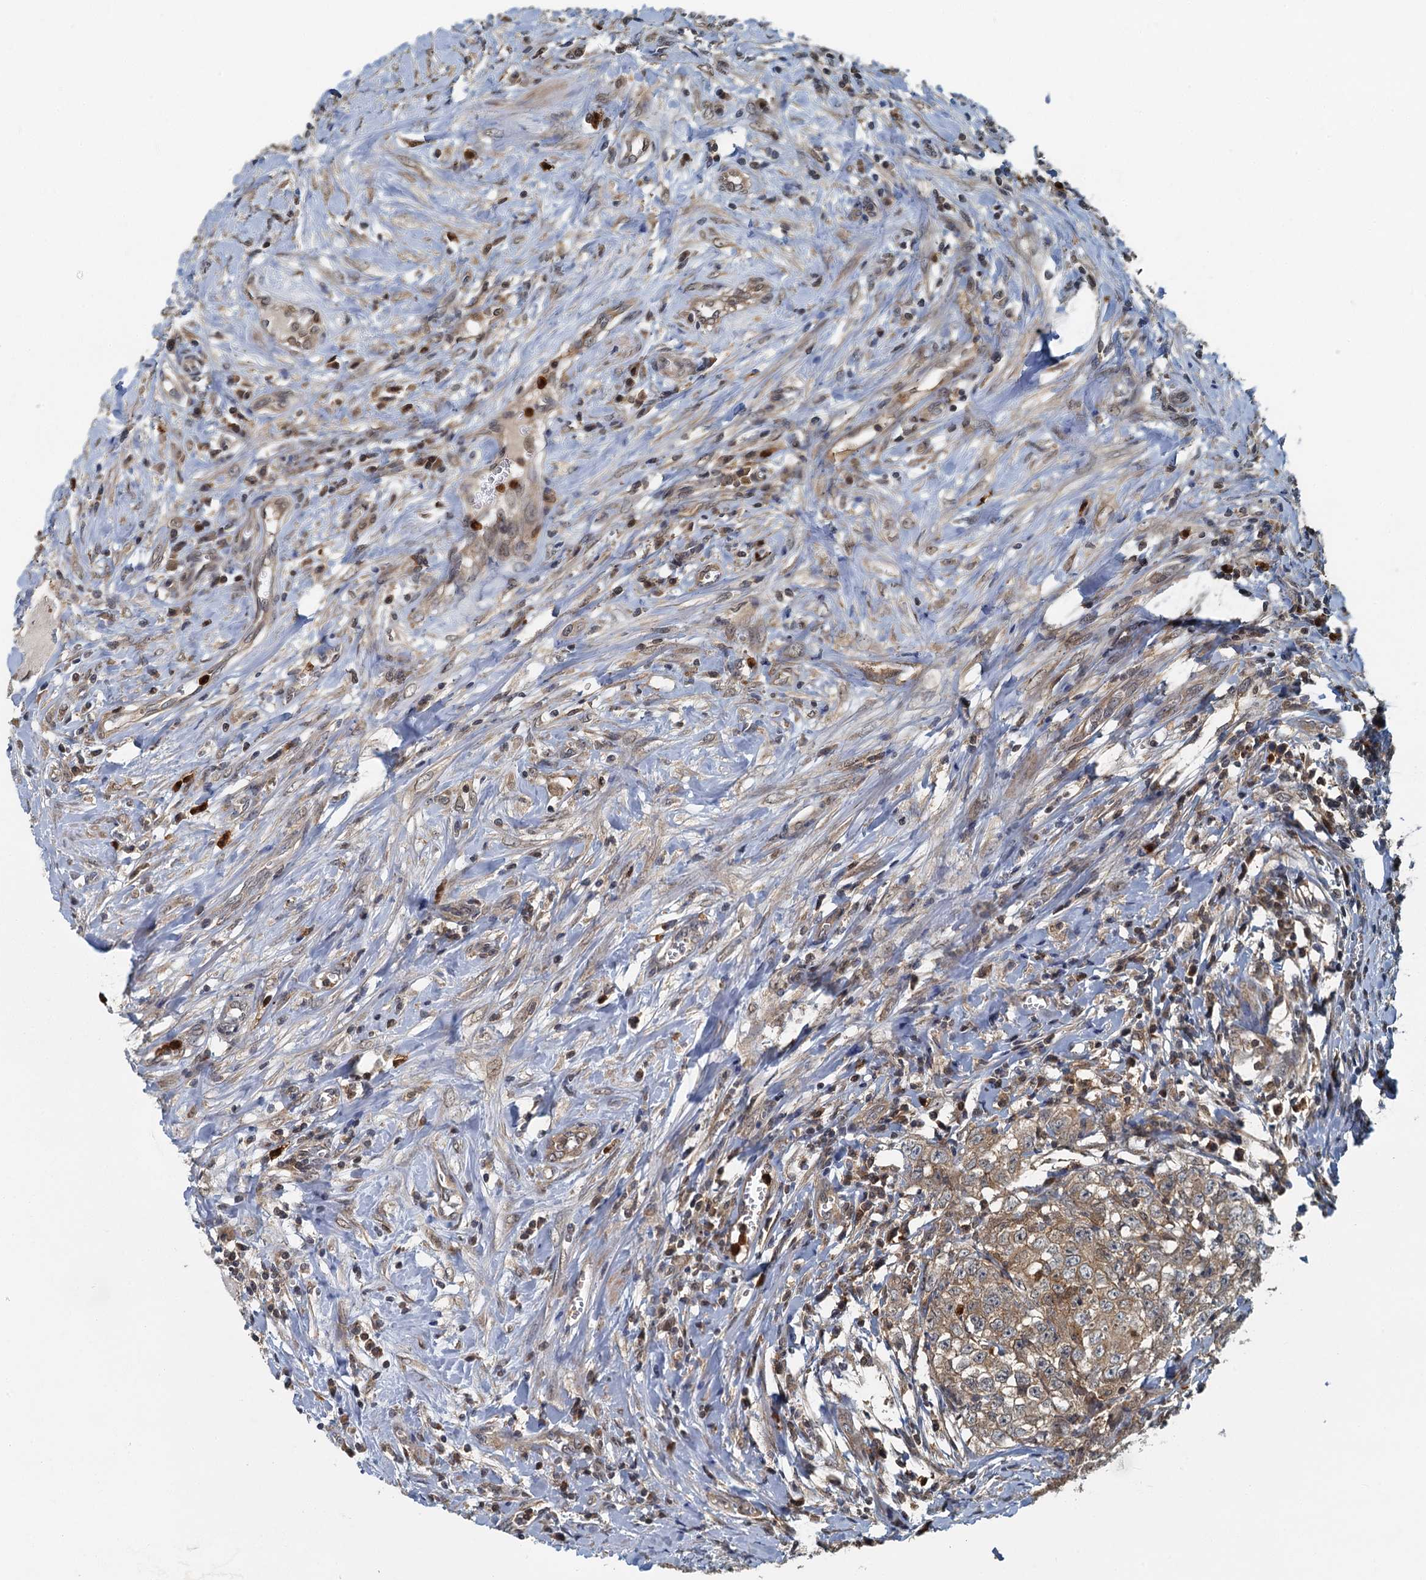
{"staining": {"intensity": "moderate", "quantity": "25%-75%", "location": "cytoplasmic/membranous"}, "tissue": "testis cancer", "cell_type": "Tumor cells", "image_type": "cancer", "snomed": [{"axis": "morphology", "description": "Seminoma, NOS"}, {"axis": "morphology", "description": "Carcinoma, Embryonal, NOS"}, {"axis": "topography", "description": "Testis"}], "caption": "Immunohistochemistry photomicrograph of neoplastic tissue: human testis cancer stained using IHC reveals medium levels of moderate protein expression localized specifically in the cytoplasmic/membranous of tumor cells, appearing as a cytoplasmic/membranous brown color.", "gene": "GPI", "patient": {"sex": "male", "age": 43}}